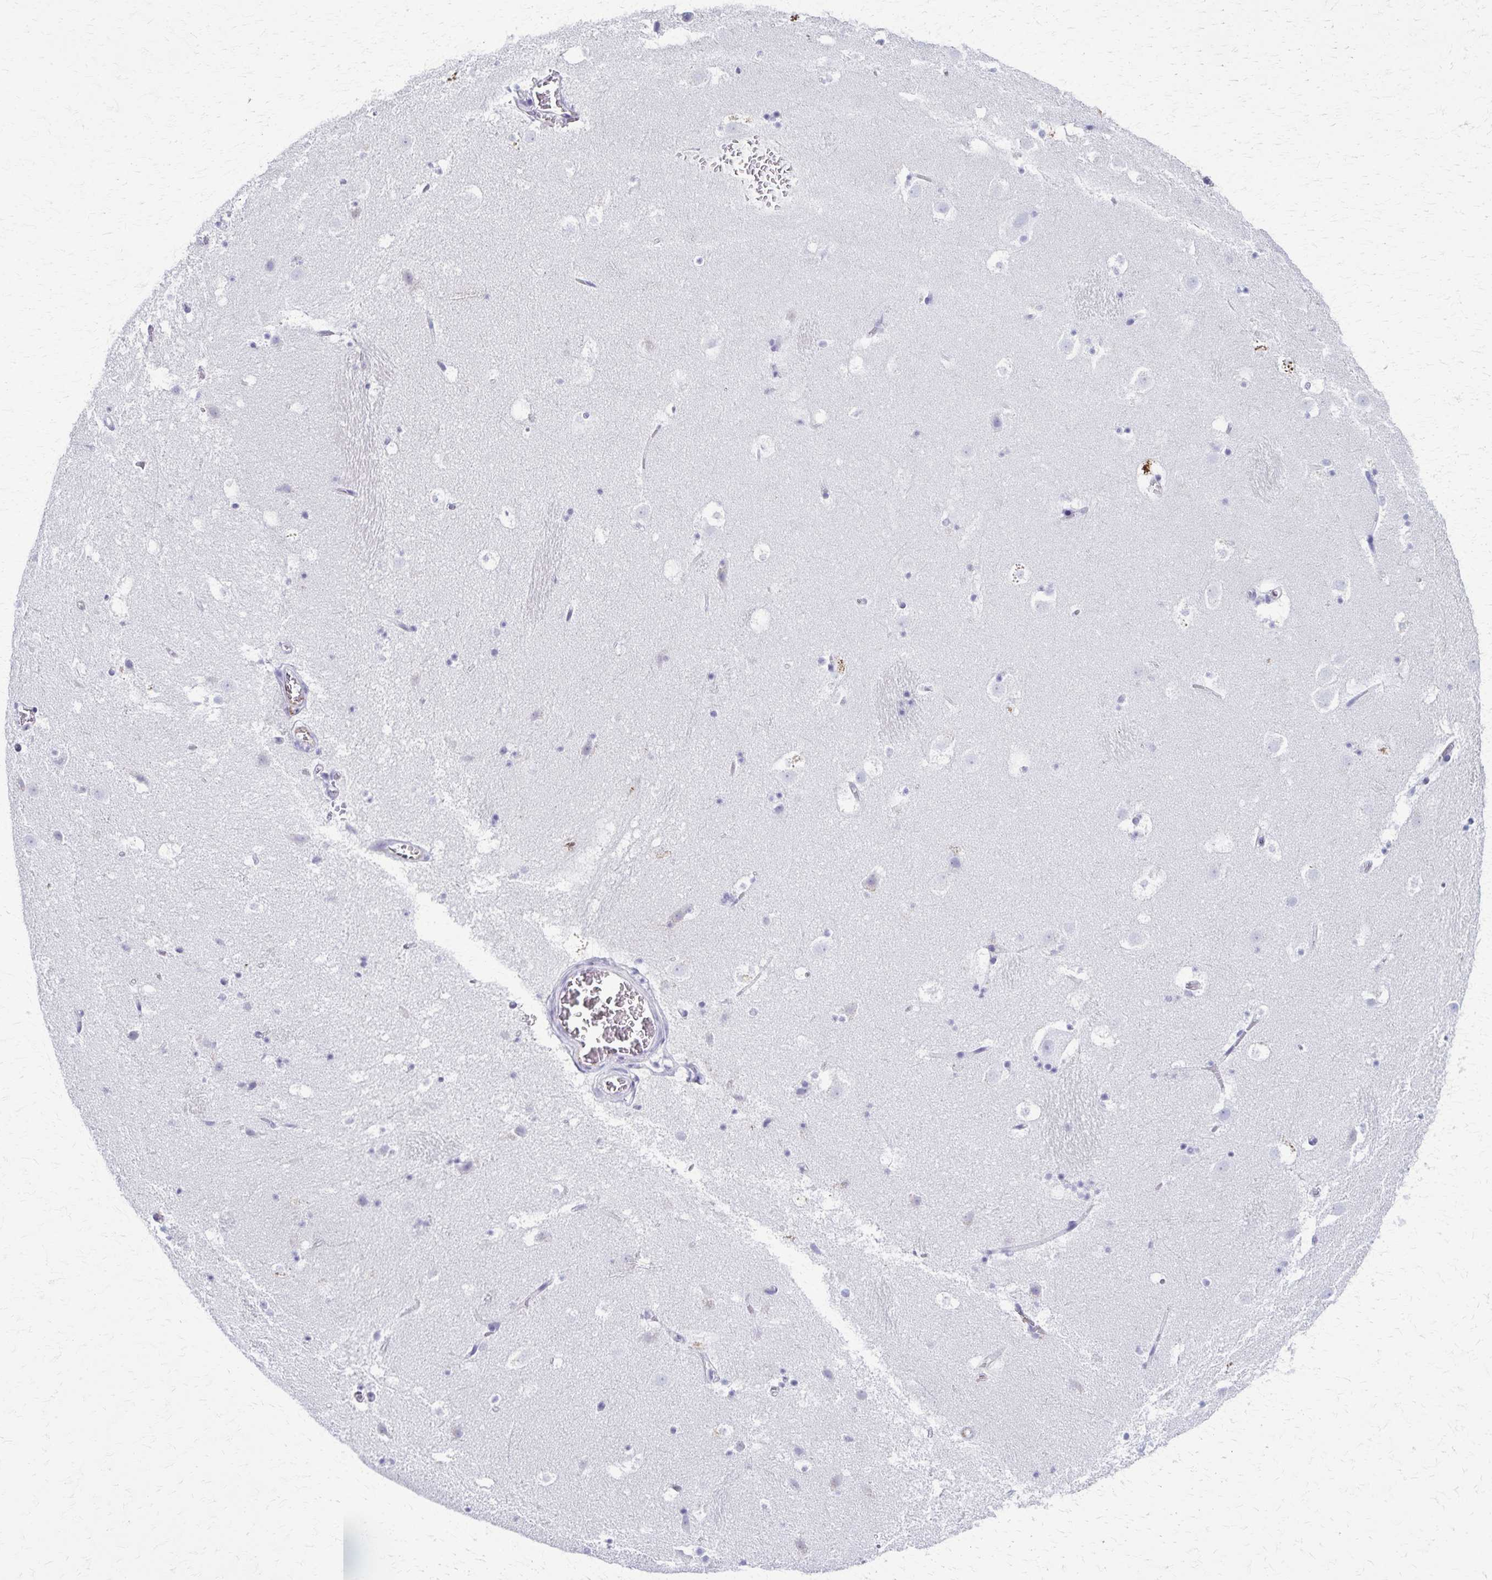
{"staining": {"intensity": "negative", "quantity": "none", "location": "none"}, "tissue": "caudate", "cell_type": "Glial cells", "image_type": "normal", "snomed": [{"axis": "morphology", "description": "Normal tissue, NOS"}, {"axis": "topography", "description": "Lateral ventricle wall"}], "caption": "Human caudate stained for a protein using immunohistochemistry (IHC) displays no expression in glial cells.", "gene": "TMEM60", "patient": {"sex": "male", "age": 37}}